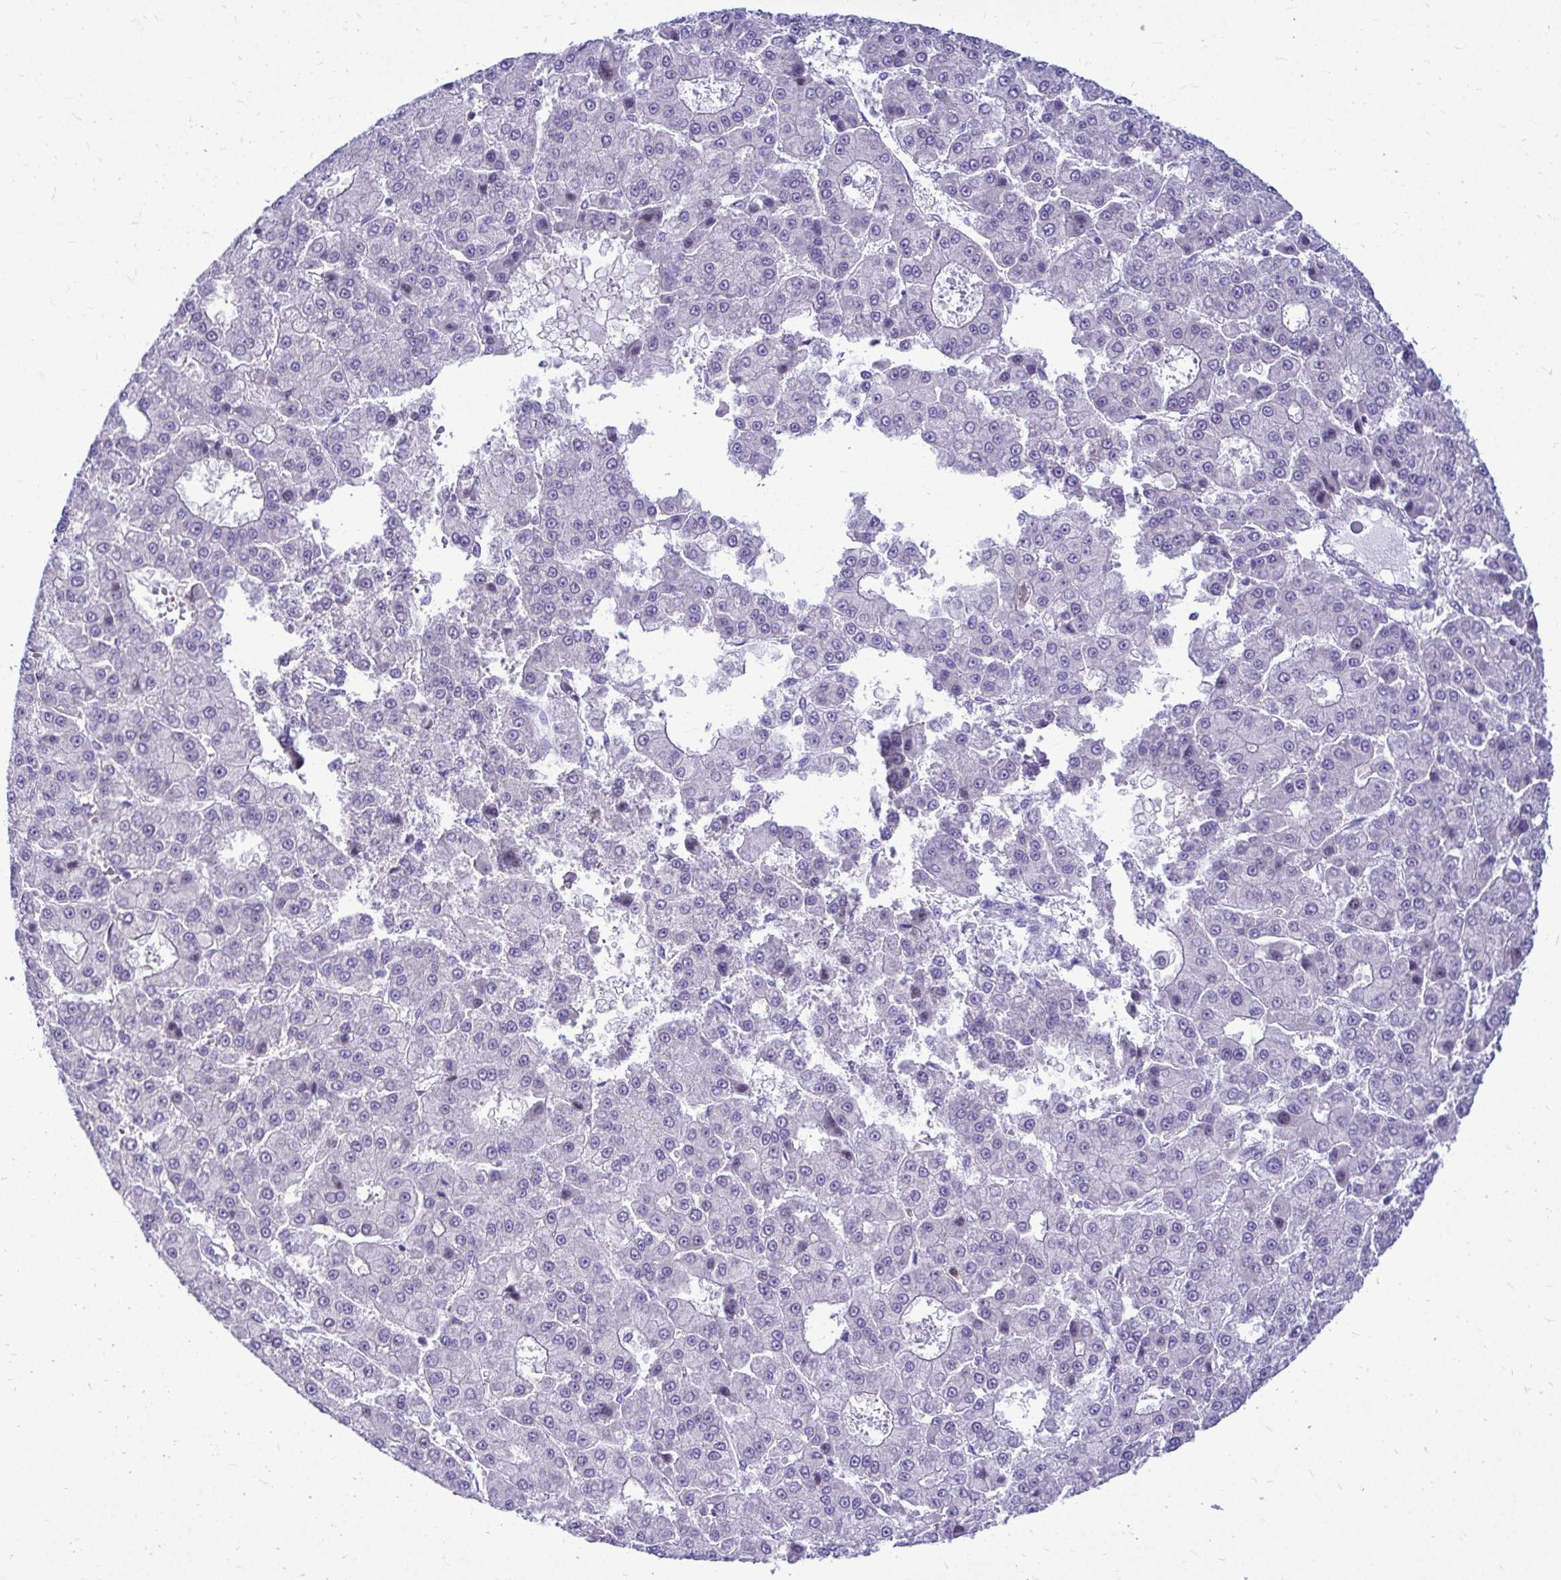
{"staining": {"intensity": "negative", "quantity": "none", "location": "none"}, "tissue": "liver cancer", "cell_type": "Tumor cells", "image_type": "cancer", "snomed": [{"axis": "morphology", "description": "Carcinoma, Hepatocellular, NOS"}, {"axis": "topography", "description": "Liver"}], "caption": "Immunohistochemistry histopathology image of hepatocellular carcinoma (liver) stained for a protein (brown), which demonstrates no expression in tumor cells. (Immunohistochemistry, brightfield microscopy, high magnification).", "gene": "ZSWIM9", "patient": {"sex": "male", "age": 70}}